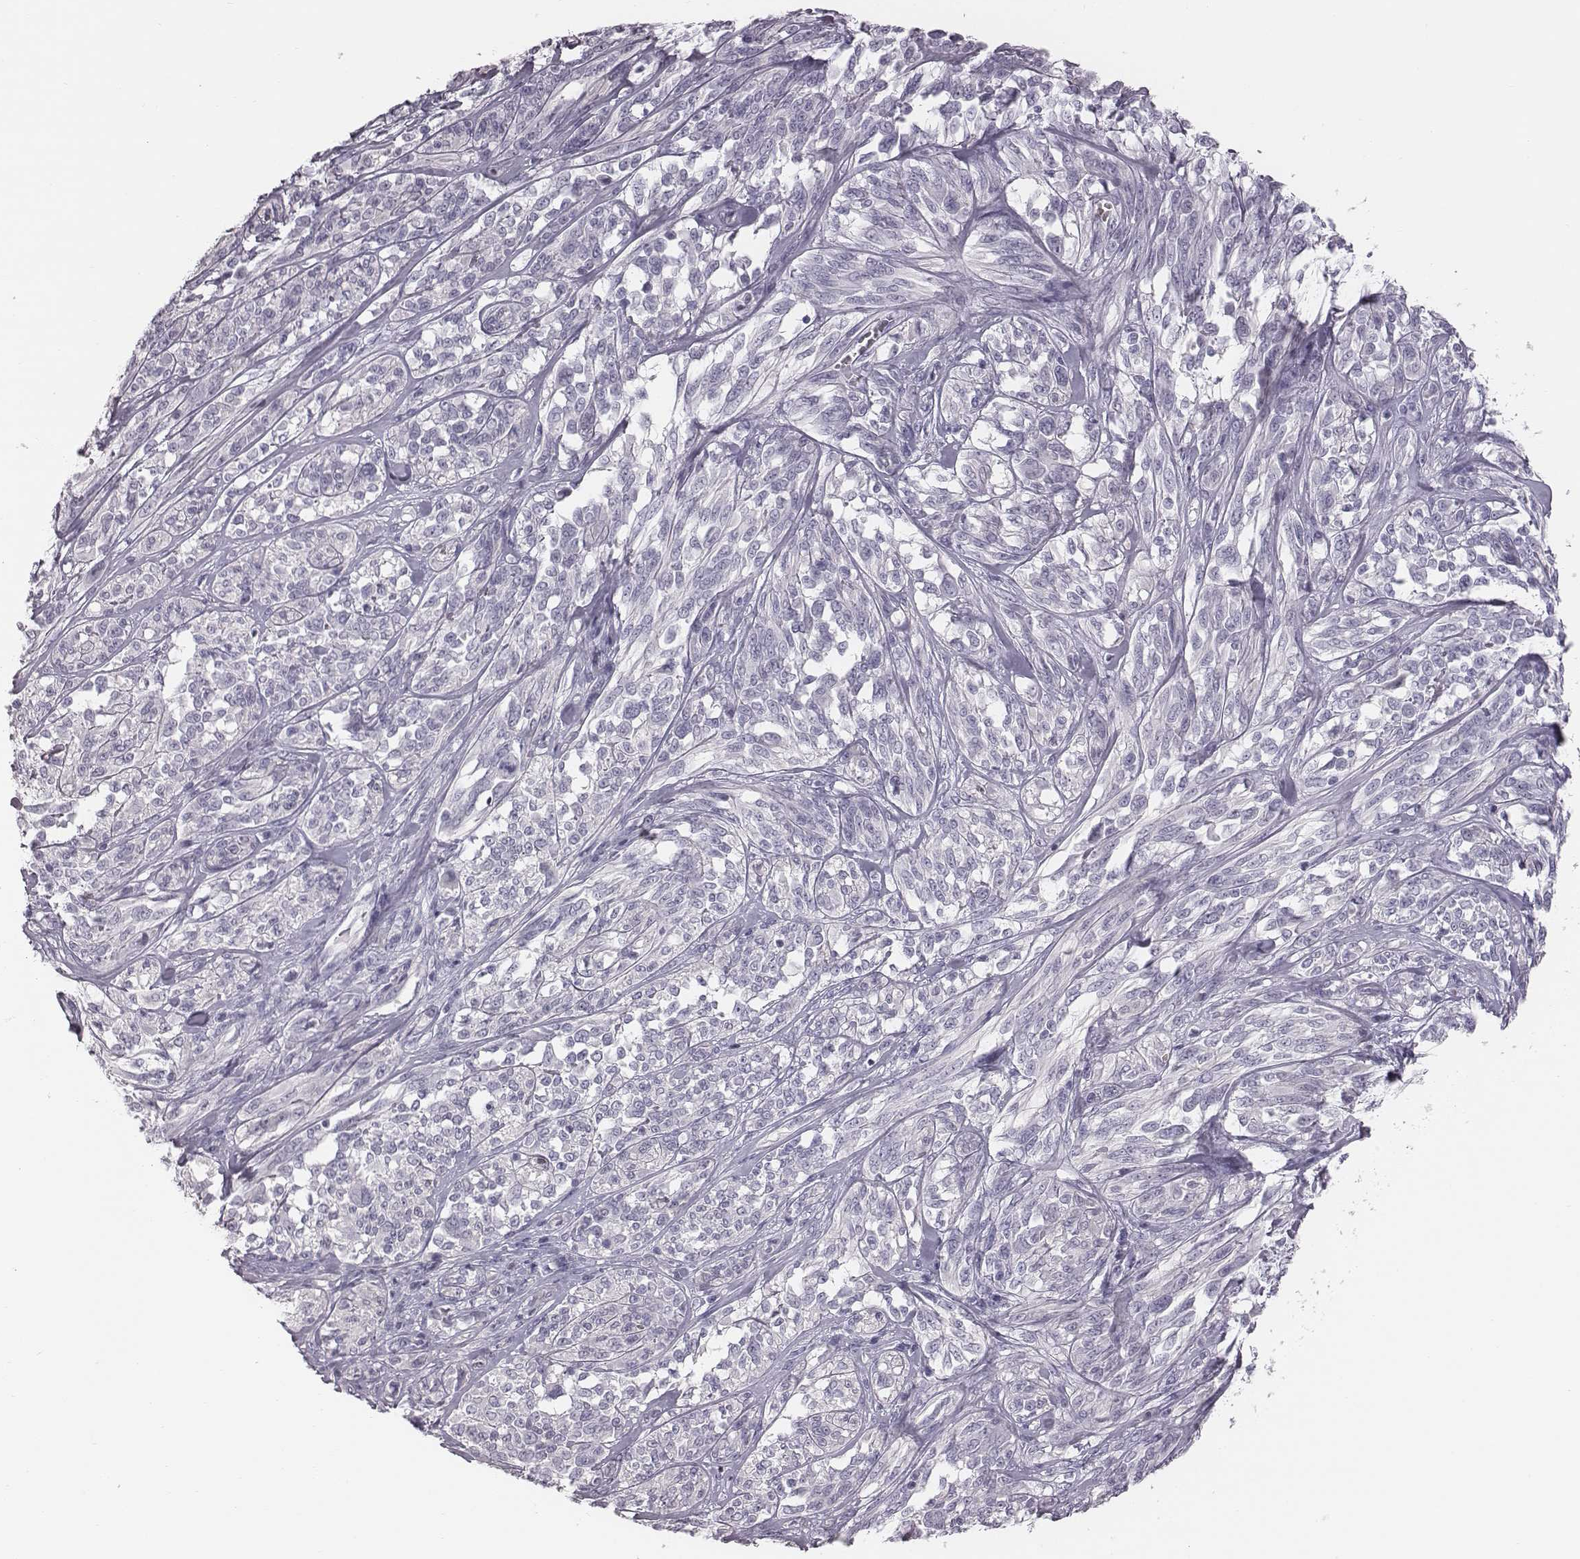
{"staining": {"intensity": "negative", "quantity": "none", "location": "none"}, "tissue": "melanoma", "cell_type": "Tumor cells", "image_type": "cancer", "snomed": [{"axis": "morphology", "description": "Malignant melanoma, NOS"}, {"axis": "topography", "description": "Skin"}], "caption": "Immunohistochemistry (IHC) photomicrograph of neoplastic tissue: melanoma stained with DAB (3,3'-diaminobenzidine) reveals no significant protein positivity in tumor cells.", "gene": "CRISP1", "patient": {"sex": "female", "age": 91}}